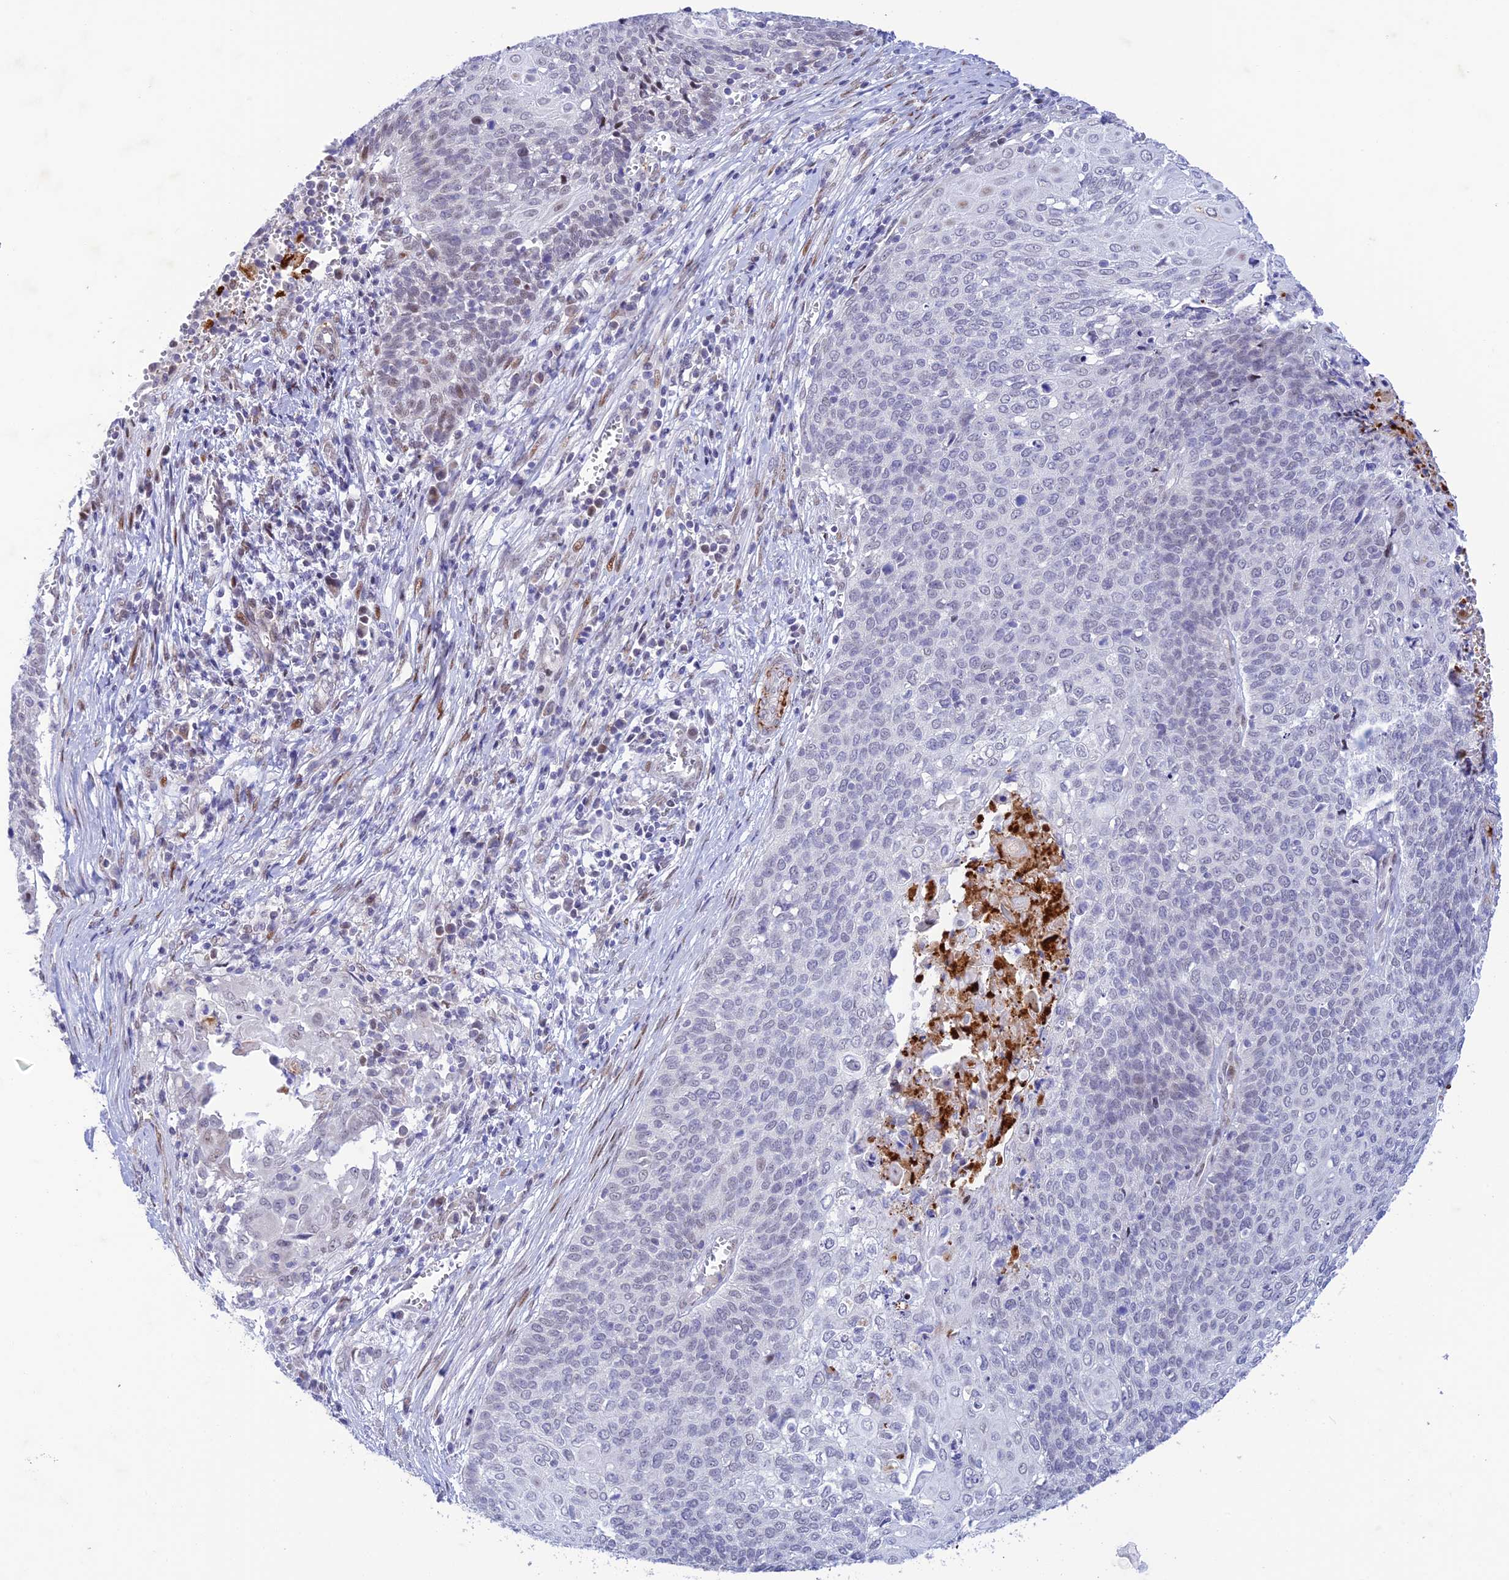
{"staining": {"intensity": "negative", "quantity": "none", "location": "none"}, "tissue": "cervical cancer", "cell_type": "Tumor cells", "image_type": "cancer", "snomed": [{"axis": "morphology", "description": "Squamous cell carcinoma, NOS"}, {"axis": "topography", "description": "Cervix"}], "caption": "Cervical squamous cell carcinoma was stained to show a protein in brown. There is no significant expression in tumor cells.", "gene": "WDR55", "patient": {"sex": "female", "age": 39}}